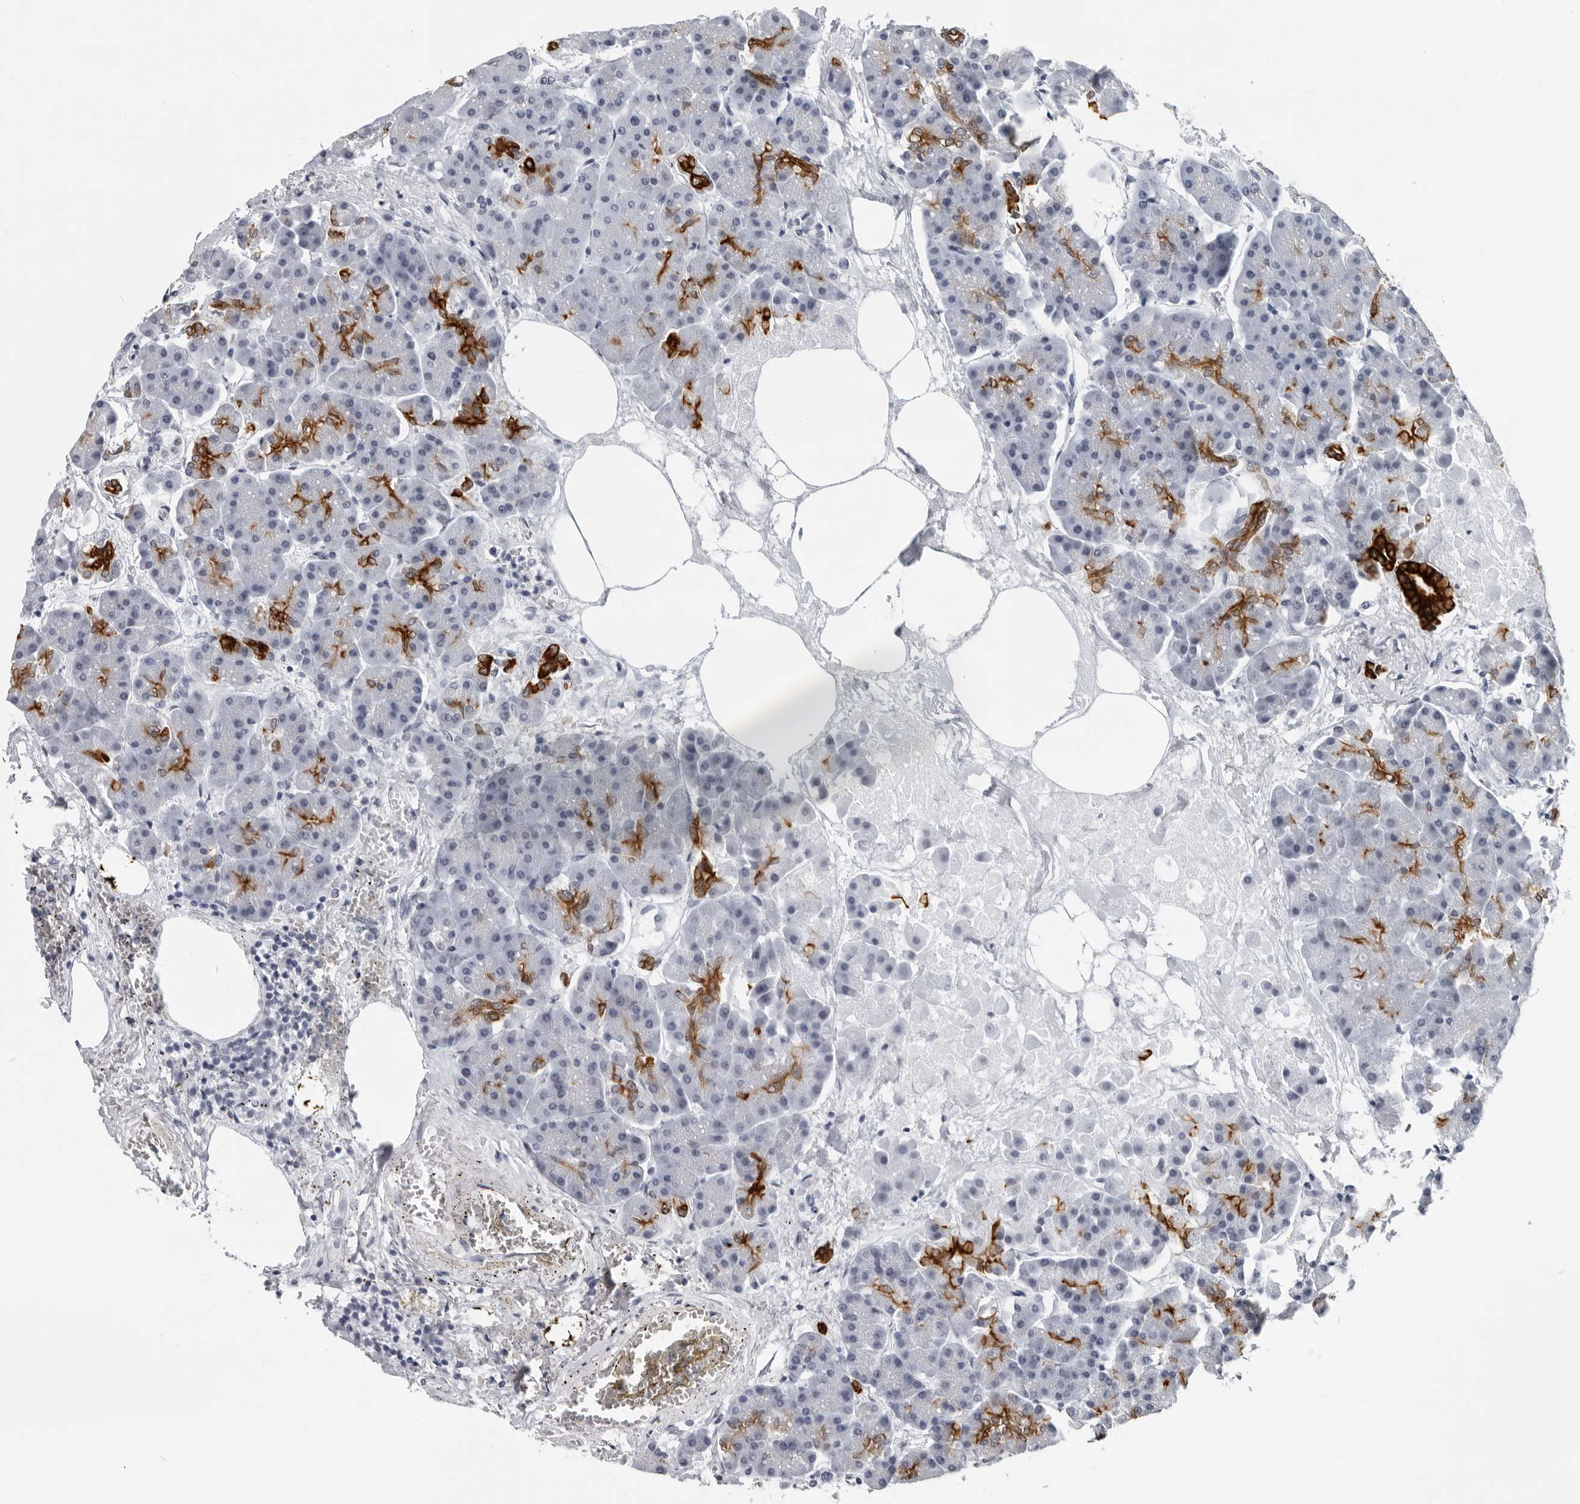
{"staining": {"intensity": "strong", "quantity": "<25%", "location": "cytoplasmic/membranous"}, "tissue": "pancreas", "cell_type": "Exocrine glandular cells", "image_type": "normal", "snomed": [{"axis": "morphology", "description": "Normal tissue, NOS"}, {"axis": "topography", "description": "Pancreas"}], "caption": "A high-resolution micrograph shows immunohistochemistry (IHC) staining of normal pancreas, which demonstrates strong cytoplasmic/membranous expression in about <25% of exocrine glandular cells.", "gene": "CCDC28B", "patient": {"sex": "female", "age": 70}}